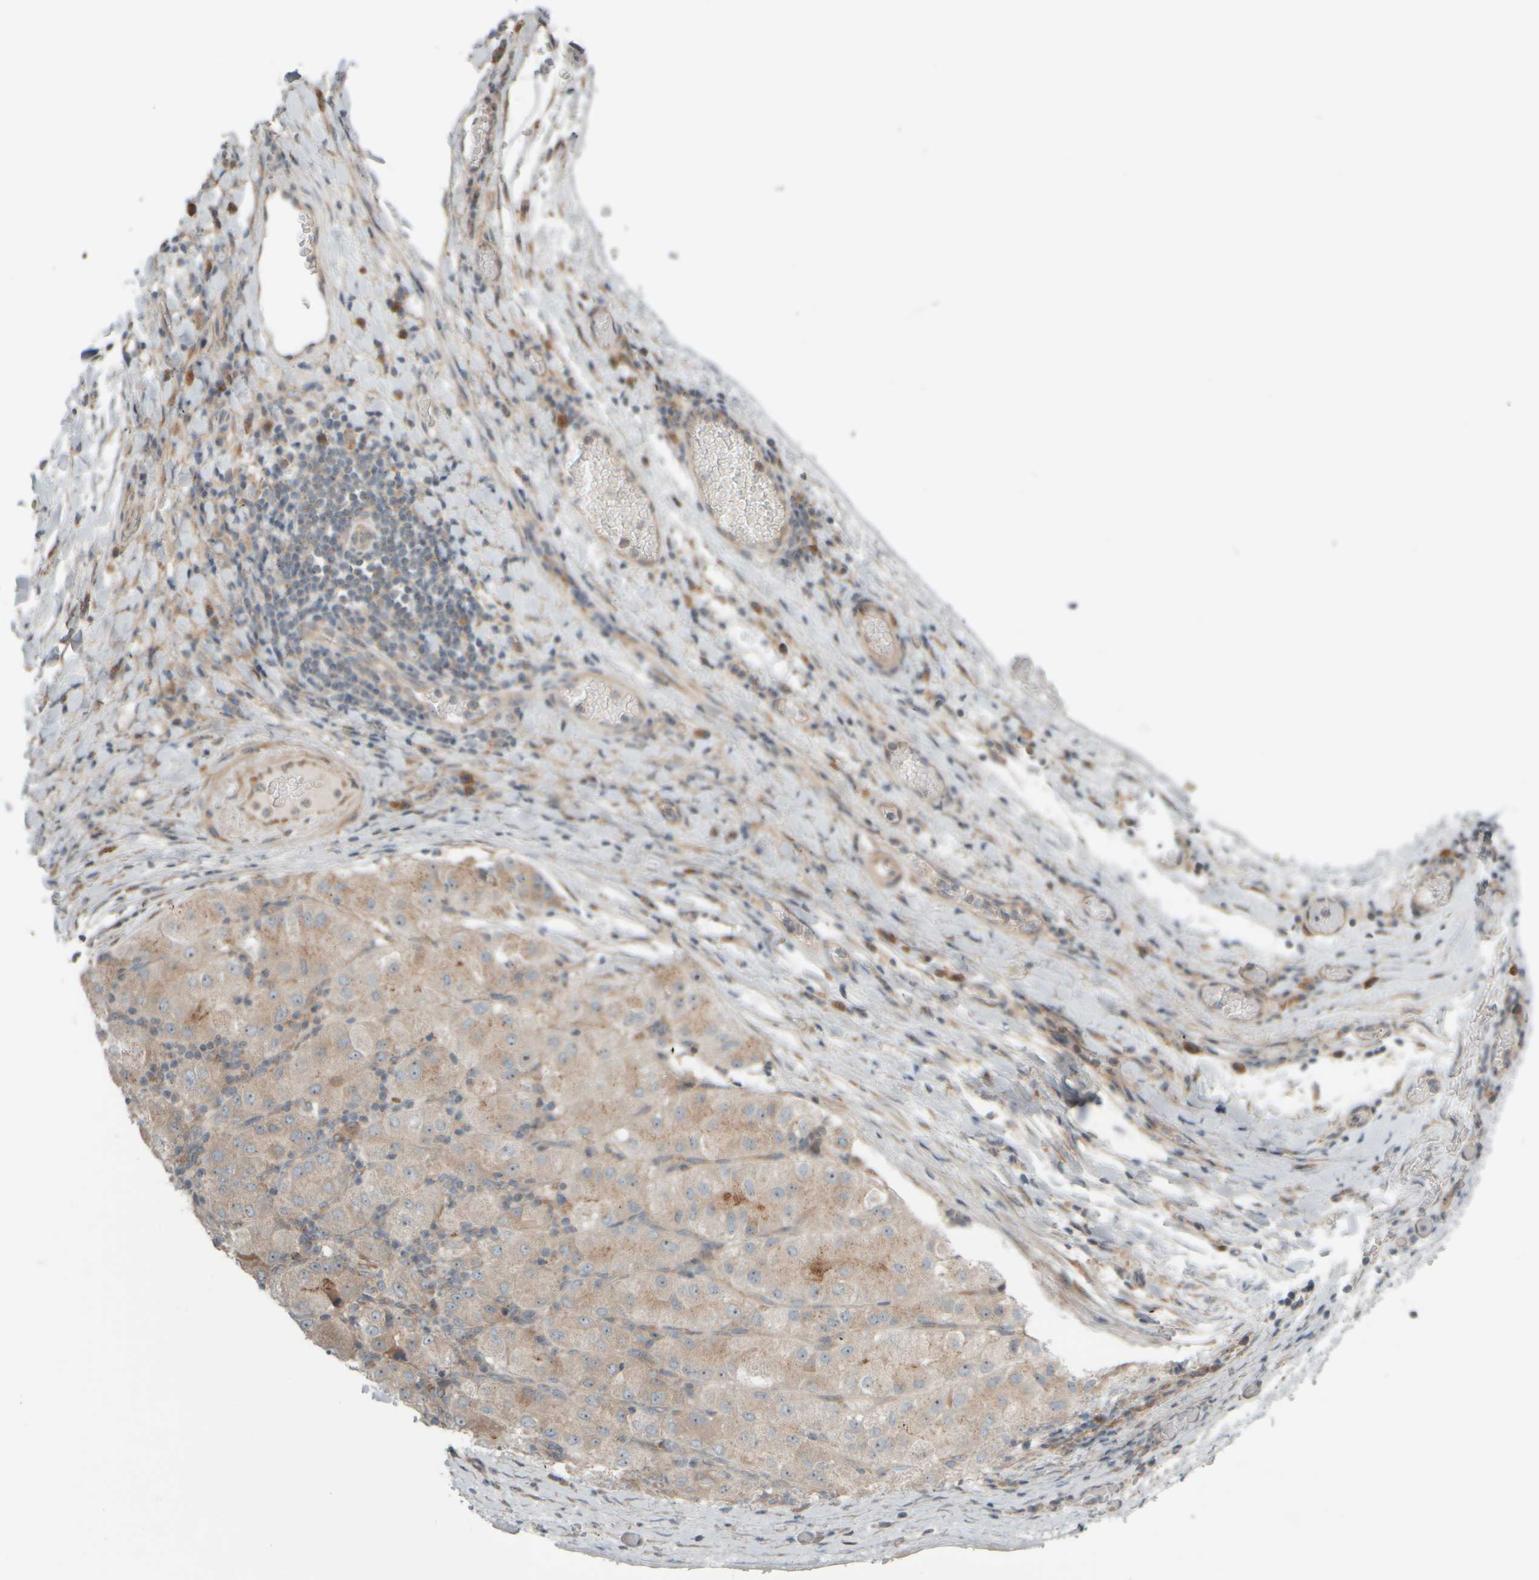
{"staining": {"intensity": "weak", "quantity": ">75%", "location": "cytoplasmic/membranous"}, "tissue": "liver cancer", "cell_type": "Tumor cells", "image_type": "cancer", "snomed": [{"axis": "morphology", "description": "Carcinoma, Hepatocellular, NOS"}, {"axis": "topography", "description": "Liver"}], "caption": "The image exhibits immunohistochemical staining of liver hepatocellular carcinoma. There is weak cytoplasmic/membranous positivity is appreciated in about >75% of tumor cells. Nuclei are stained in blue.", "gene": "HGS", "patient": {"sex": "male", "age": 80}}